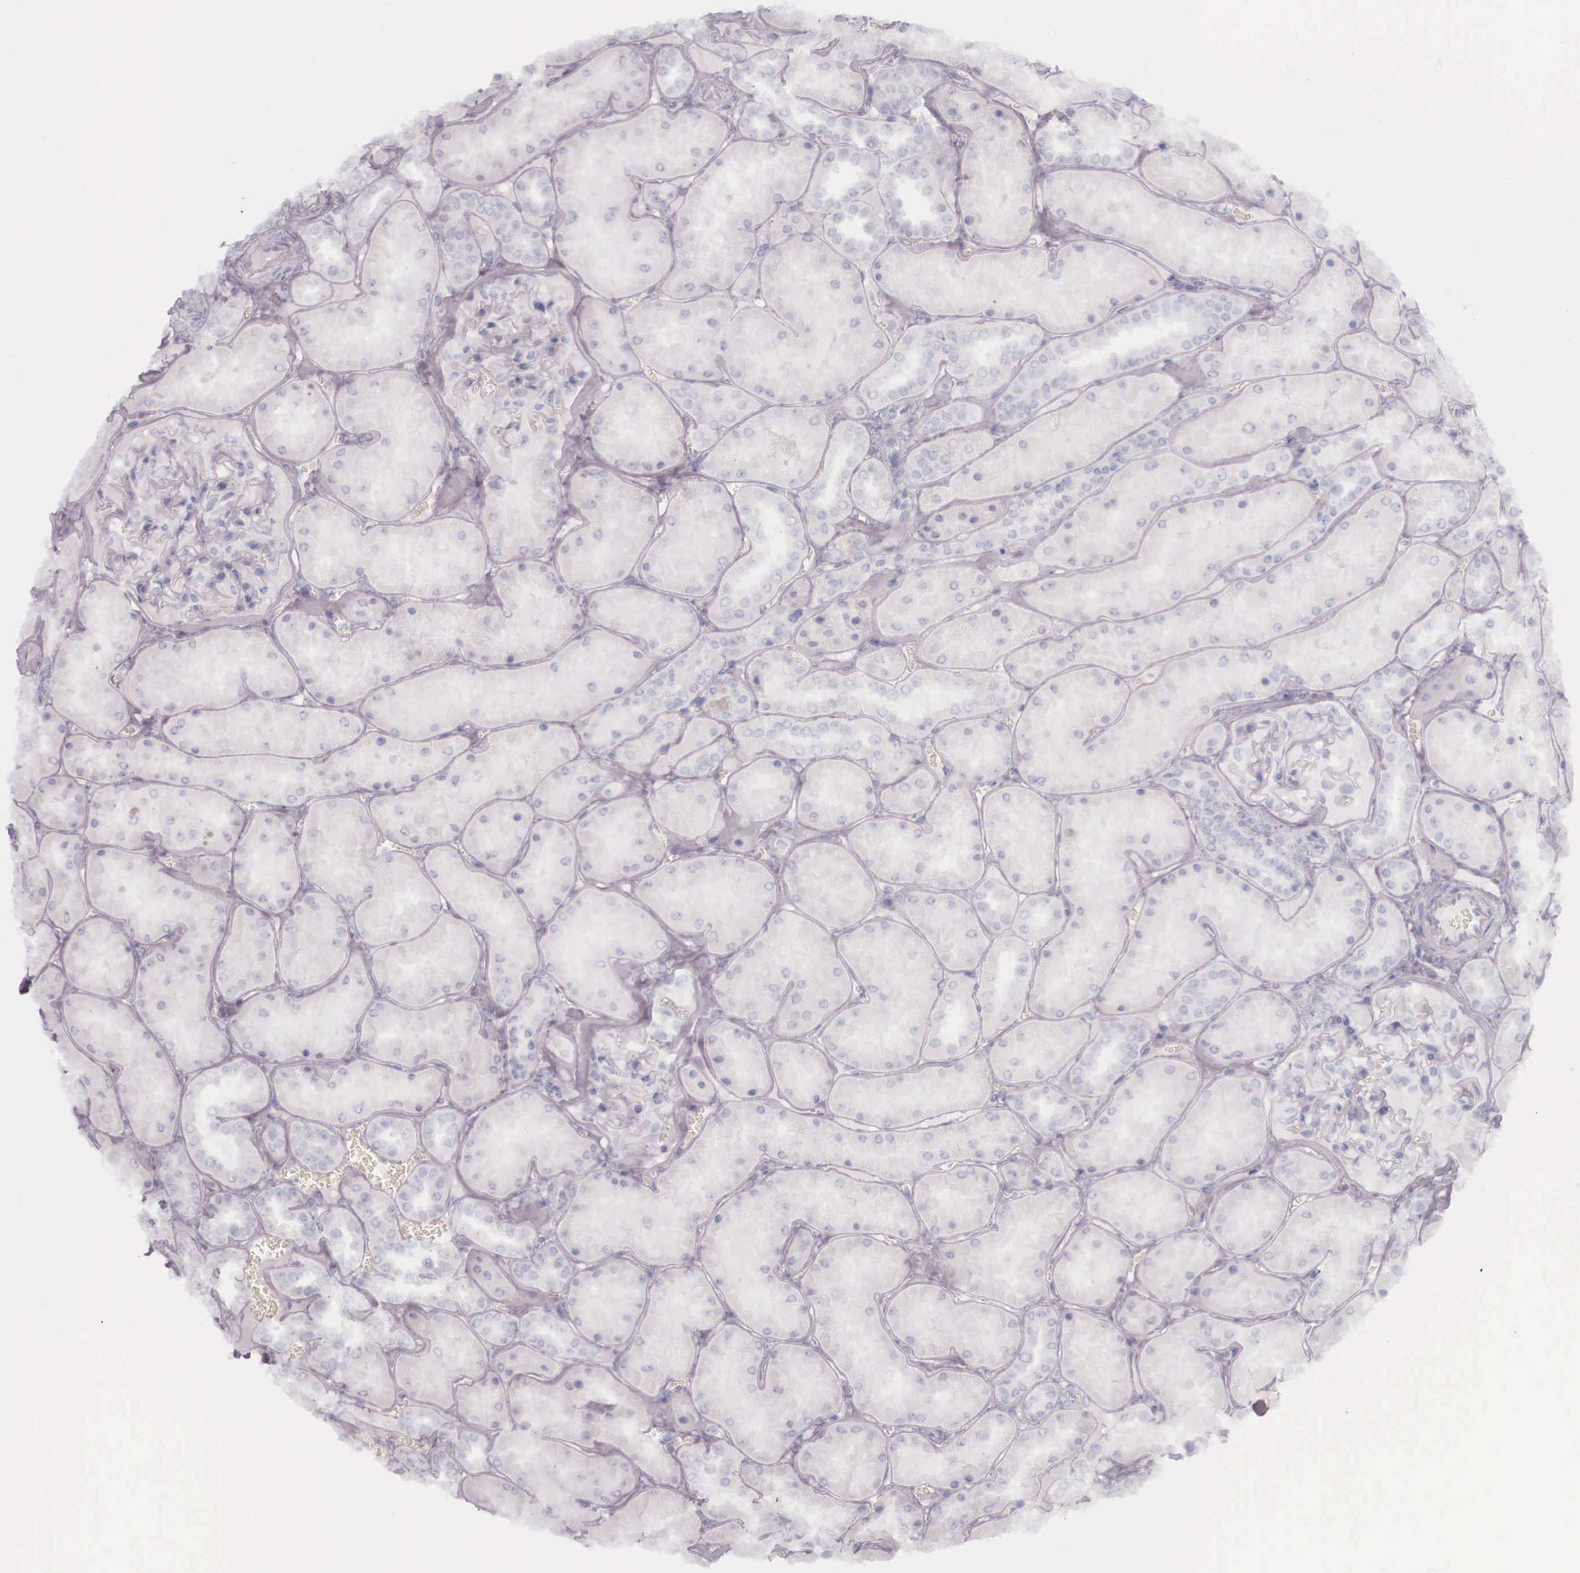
{"staining": {"intensity": "negative", "quantity": "none", "location": "none"}, "tissue": "kidney", "cell_type": "Cells in glomeruli", "image_type": "normal", "snomed": [{"axis": "morphology", "description": "Normal tissue, NOS"}, {"axis": "topography", "description": "Kidney"}], "caption": "Immunohistochemical staining of benign human kidney exhibits no significant expression in cells in glomeruli. The staining is performed using DAB (3,3'-diaminobenzidine) brown chromogen with nuclei counter-stained in using hematoxylin.", "gene": "KRT14", "patient": {"sex": "female", "age": 52}}